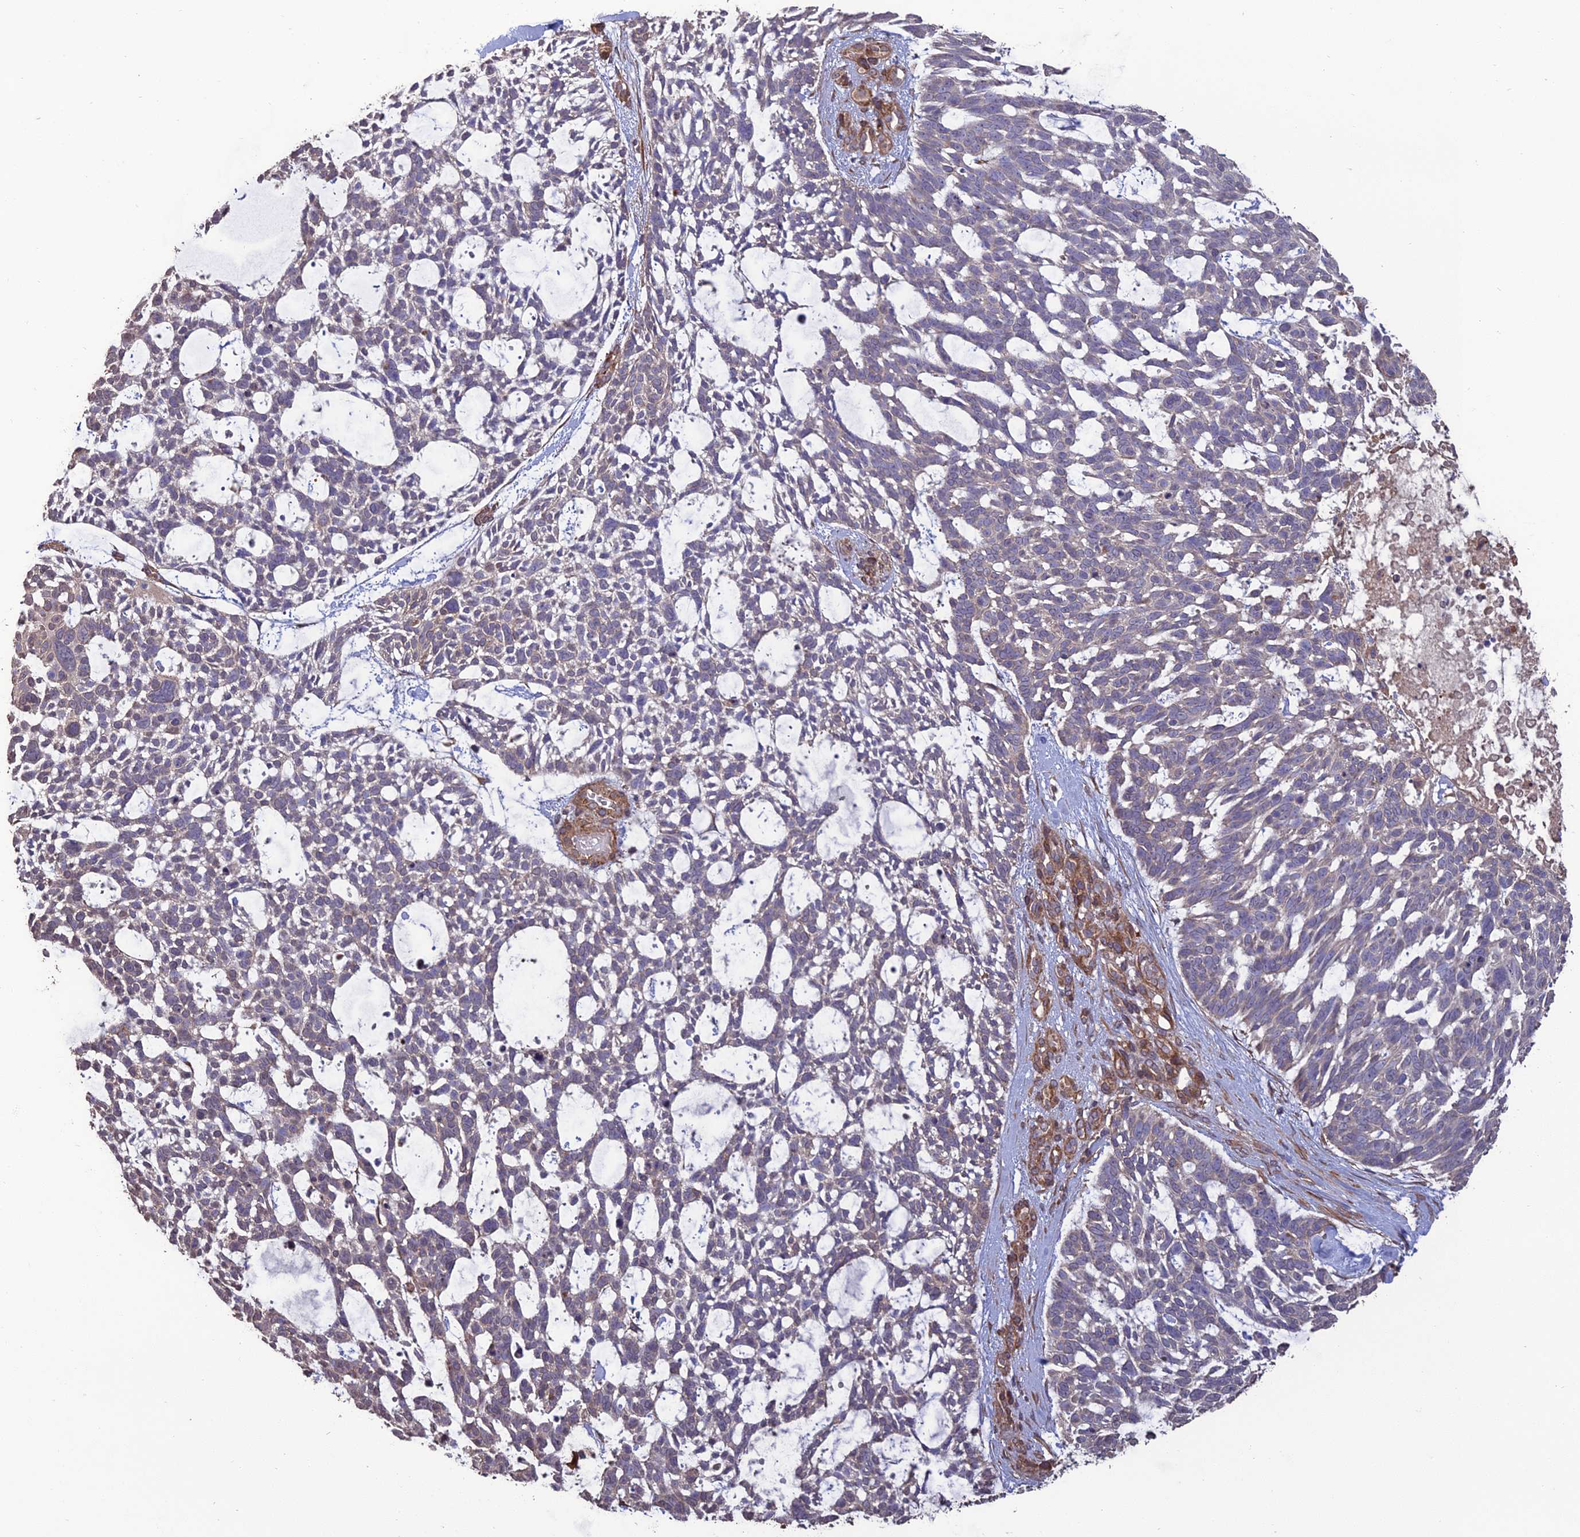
{"staining": {"intensity": "weak", "quantity": "<25%", "location": "cytoplasmic/membranous"}, "tissue": "skin cancer", "cell_type": "Tumor cells", "image_type": "cancer", "snomed": [{"axis": "morphology", "description": "Basal cell carcinoma"}, {"axis": "topography", "description": "Skin"}], "caption": "Immunohistochemical staining of human basal cell carcinoma (skin) reveals no significant positivity in tumor cells.", "gene": "ATP6V0A2", "patient": {"sex": "male", "age": 88}}